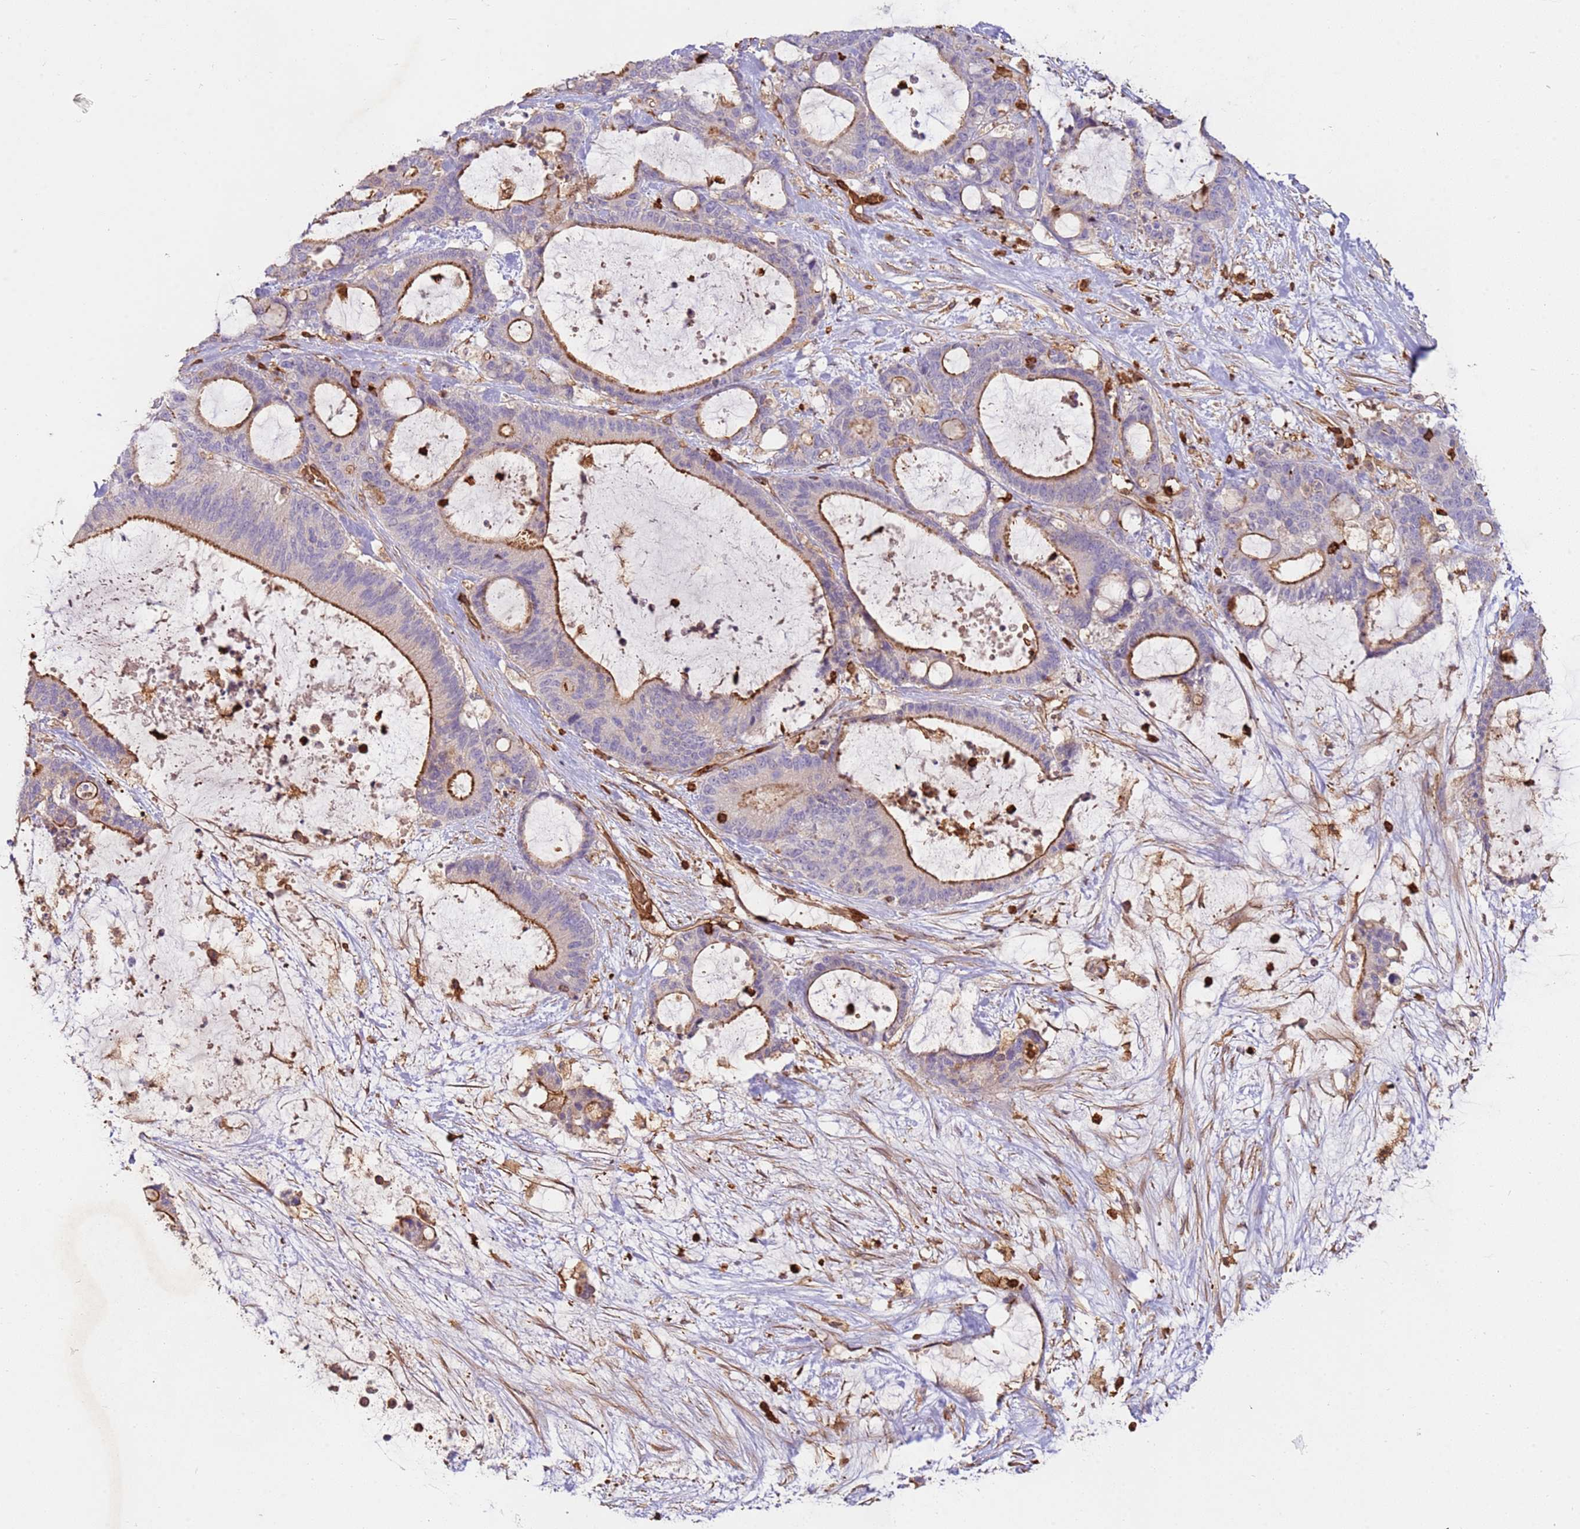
{"staining": {"intensity": "strong", "quantity": ">75%", "location": "cytoplasmic/membranous"}, "tissue": "liver cancer", "cell_type": "Tumor cells", "image_type": "cancer", "snomed": [{"axis": "morphology", "description": "Normal tissue, NOS"}, {"axis": "morphology", "description": "Cholangiocarcinoma"}, {"axis": "topography", "description": "Liver"}, {"axis": "topography", "description": "Peripheral nerve tissue"}], "caption": "A brown stain shows strong cytoplasmic/membranous expression of a protein in liver cholangiocarcinoma tumor cells. The staining was performed using DAB, with brown indicating positive protein expression. Nuclei are stained blue with hematoxylin.", "gene": "OR6P1", "patient": {"sex": "female", "age": 73}}